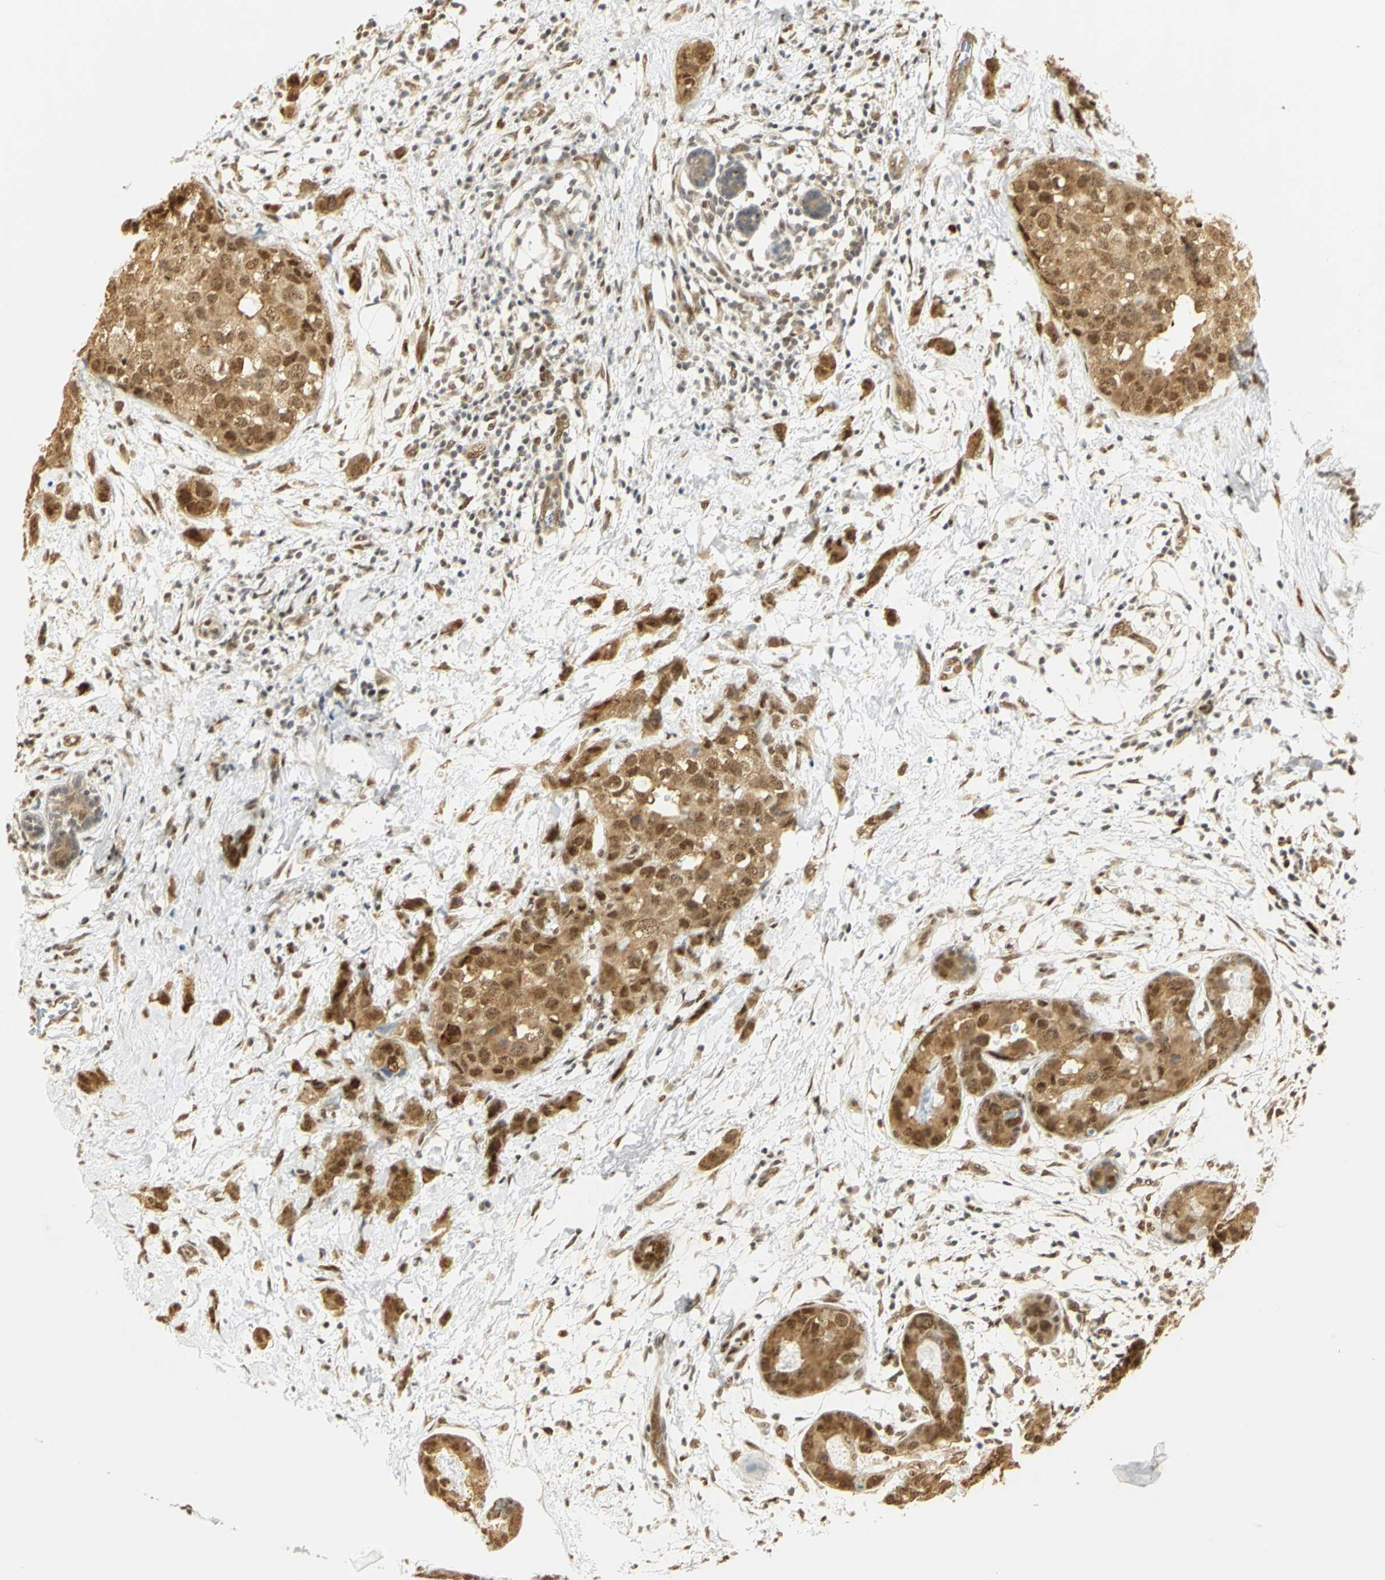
{"staining": {"intensity": "strong", "quantity": ">75%", "location": "cytoplasmic/membranous,nuclear"}, "tissue": "breast cancer", "cell_type": "Tumor cells", "image_type": "cancer", "snomed": [{"axis": "morphology", "description": "Normal tissue, NOS"}, {"axis": "morphology", "description": "Duct carcinoma"}, {"axis": "topography", "description": "Breast"}], "caption": "Immunohistochemical staining of infiltrating ductal carcinoma (breast) reveals high levels of strong cytoplasmic/membranous and nuclear positivity in about >75% of tumor cells. The staining is performed using DAB brown chromogen to label protein expression. The nuclei are counter-stained blue using hematoxylin.", "gene": "DDX5", "patient": {"sex": "female", "age": 50}}